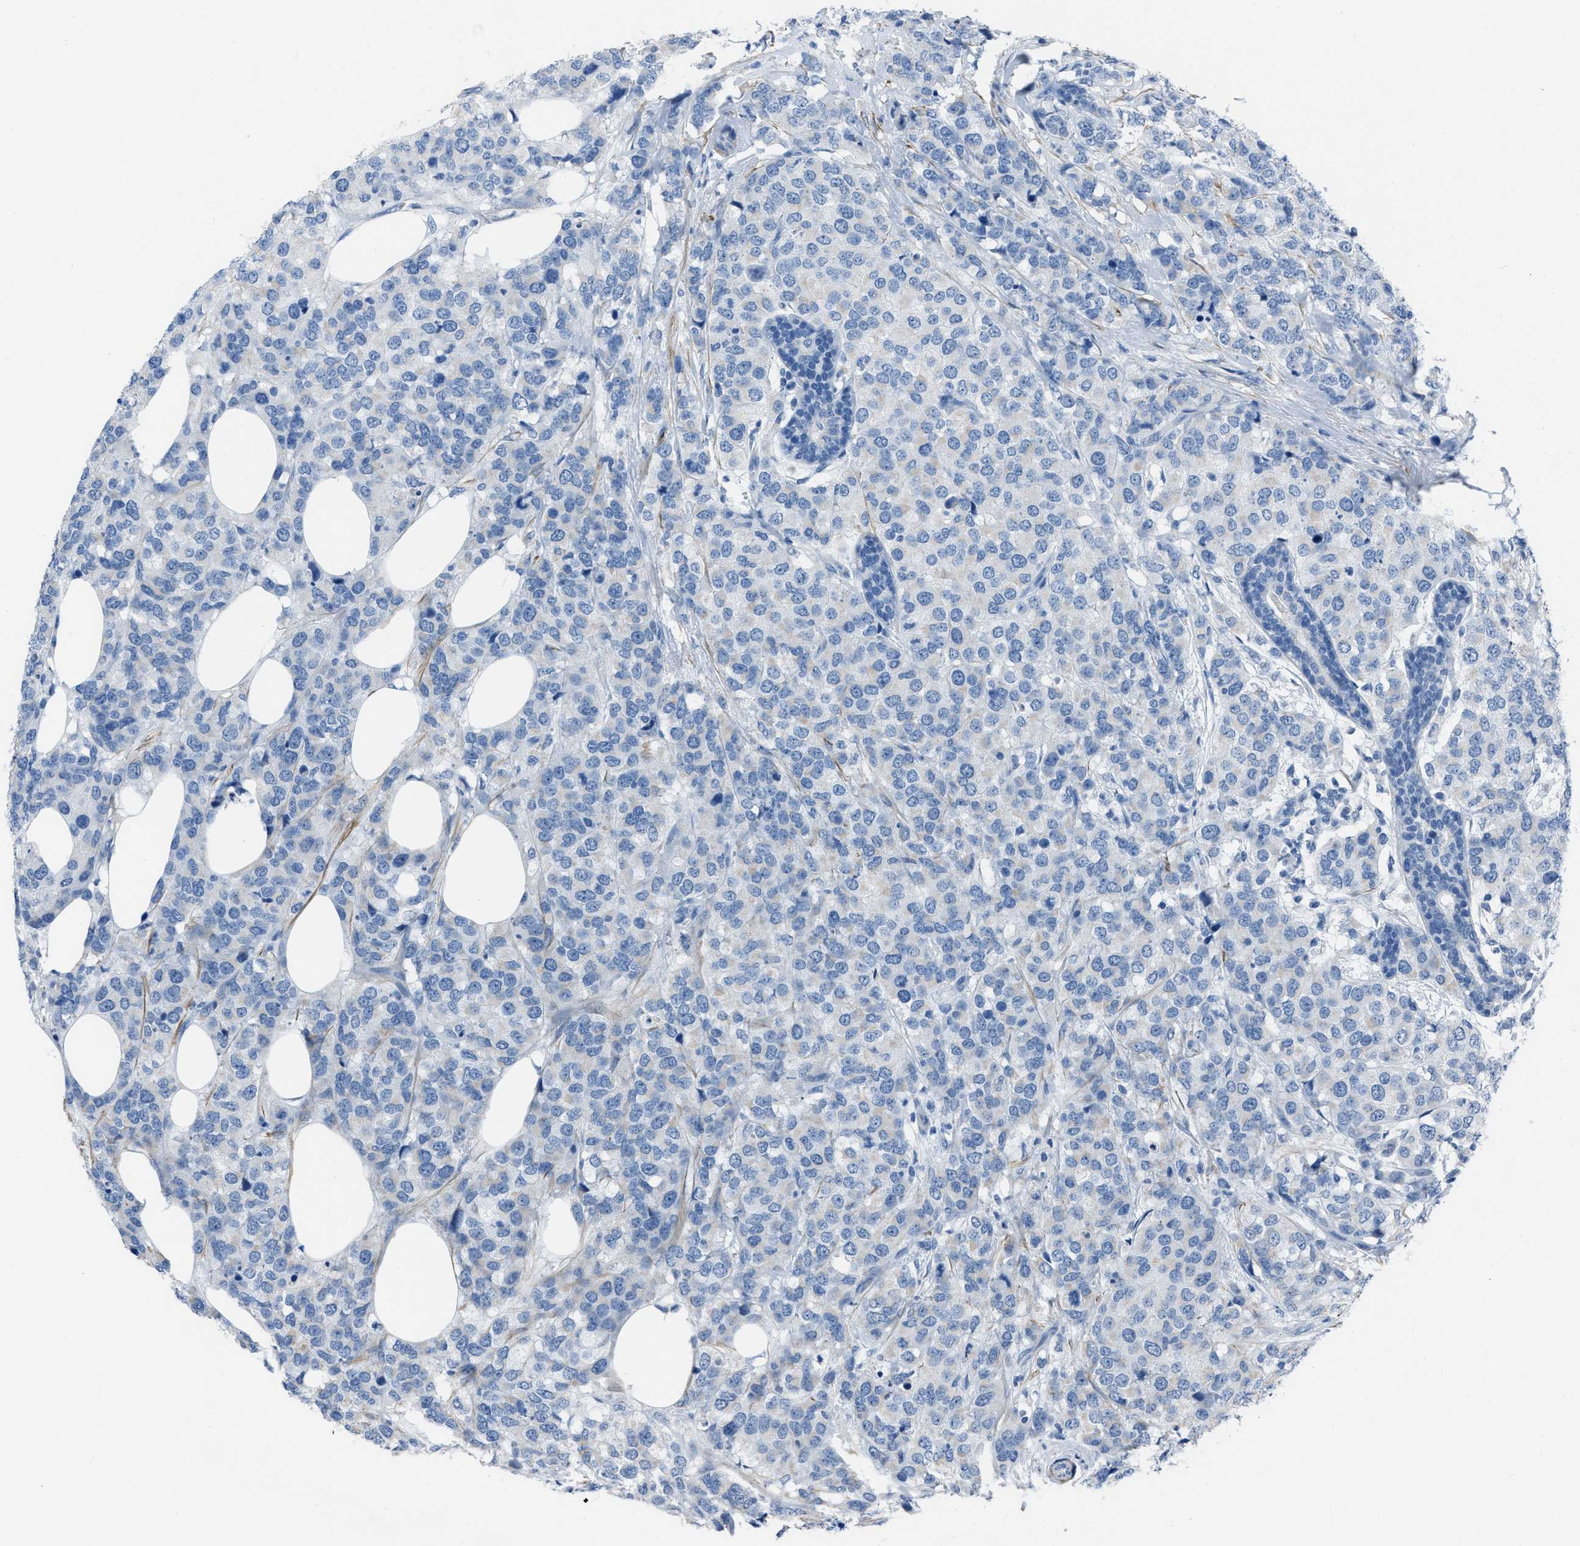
{"staining": {"intensity": "negative", "quantity": "none", "location": "none"}, "tissue": "breast cancer", "cell_type": "Tumor cells", "image_type": "cancer", "snomed": [{"axis": "morphology", "description": "Lobular carcinoma"}, {"axis": "topography", "description": "Breast"}], "caption": "A micrograph of breast cancer (lobular carcinoma) stained for a protein exhibits no brown staining in tumor cells. The staining is performed using DAB (3,3'-diaminobenzidine) brown chromogen with nuclei counter-stained in using hematoxylin.", "gene": "SPATC1L", "patient": {"sex": "female", "age": 59}}